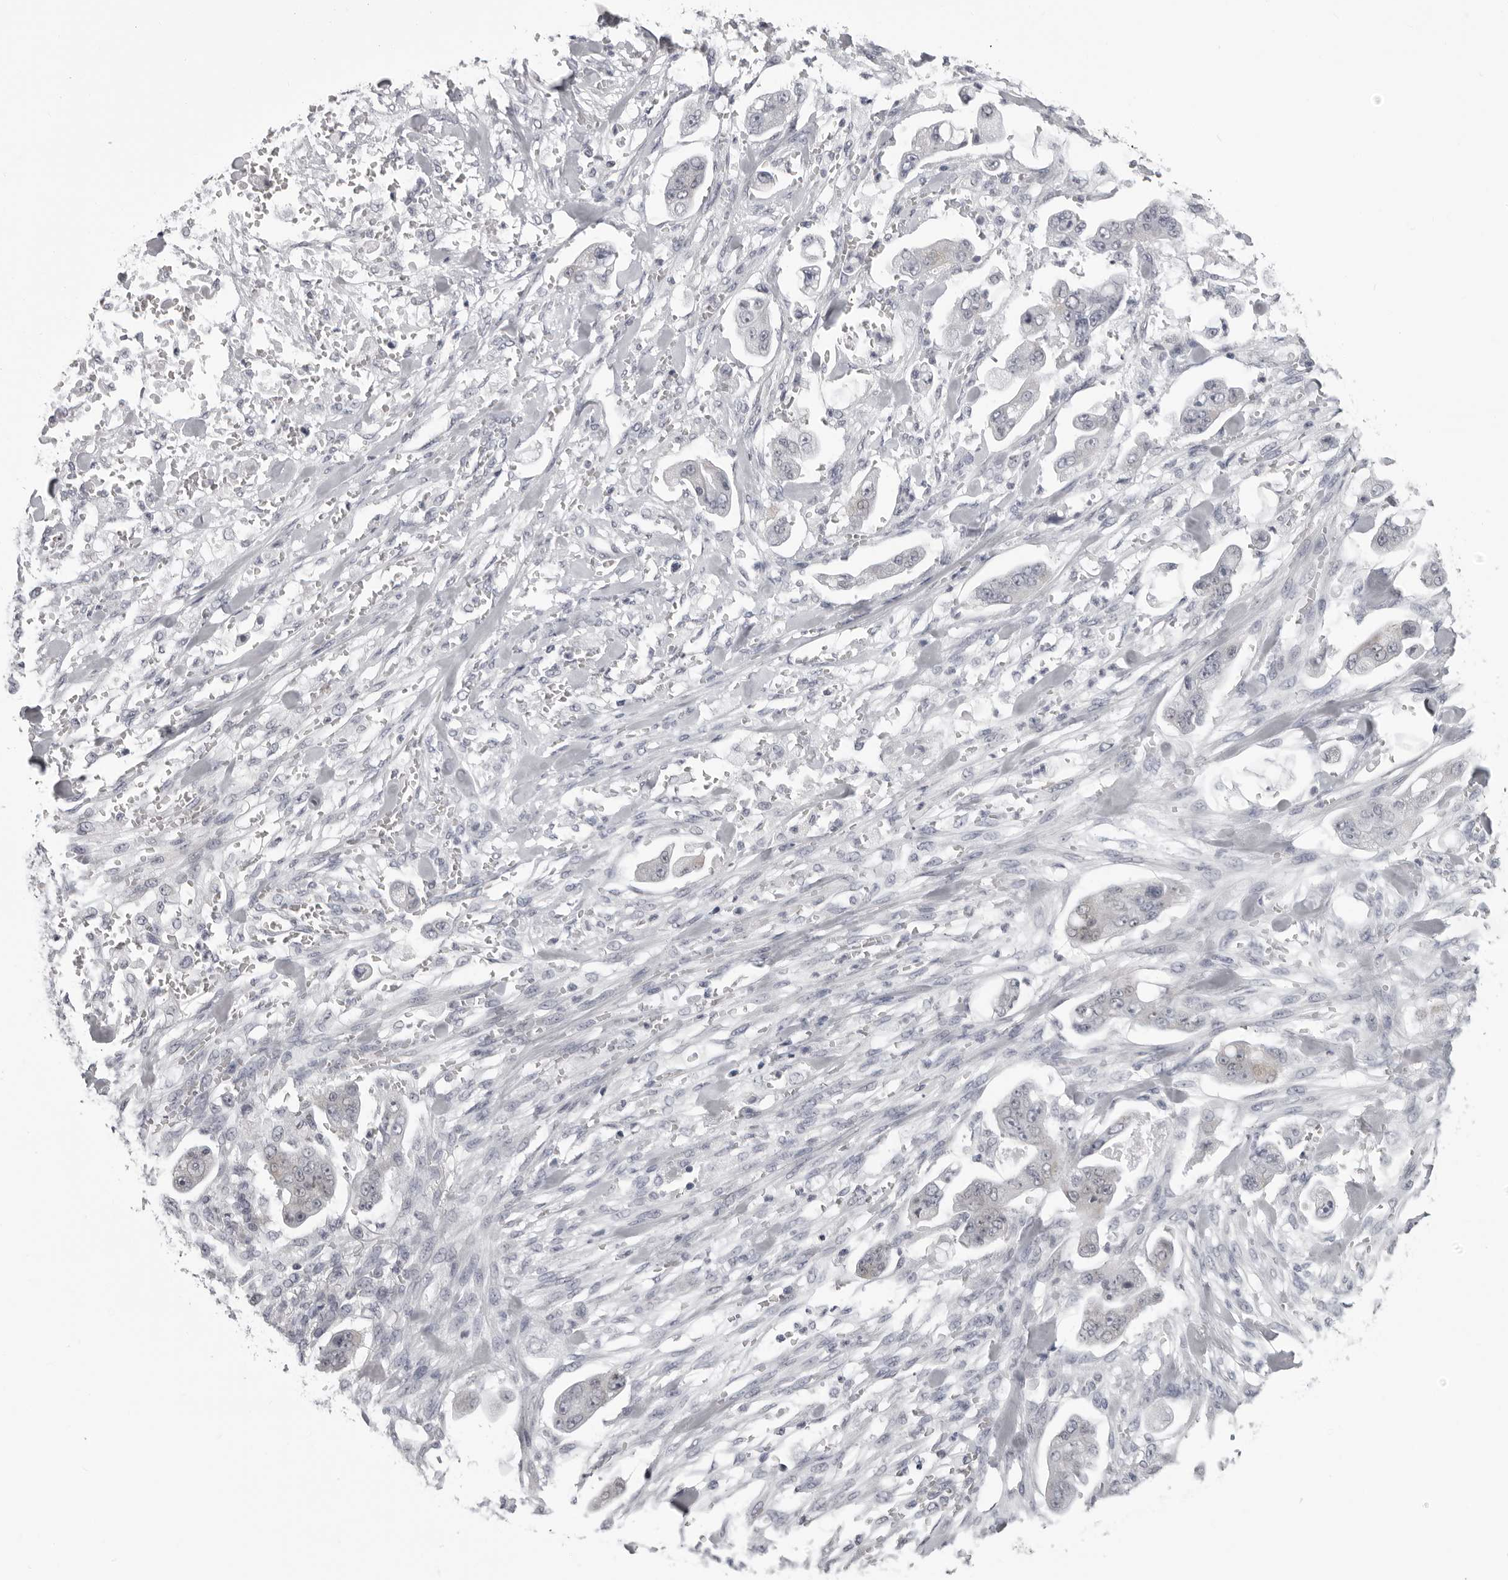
{"staining": {"intensity": "negative", "quantity": "none", "location": "none"}, "tissue": "stomach cancer", "cell_type": "Tumor cells", "image_type": "cancer", "snomed": [{"axis": "morphology", "description": "Adenocarcinoma, NOS"}, {"axis": "topography", "description": "Stomach"}], "caption": "Tumor cells show no significant protein staining in stomach cancer (adenocarcinoma). (Immunohistochemistry, brightfield microscopy, high magnification).", "gene": "DNALI1", "patient": {"sex": "male", "age": 62}}